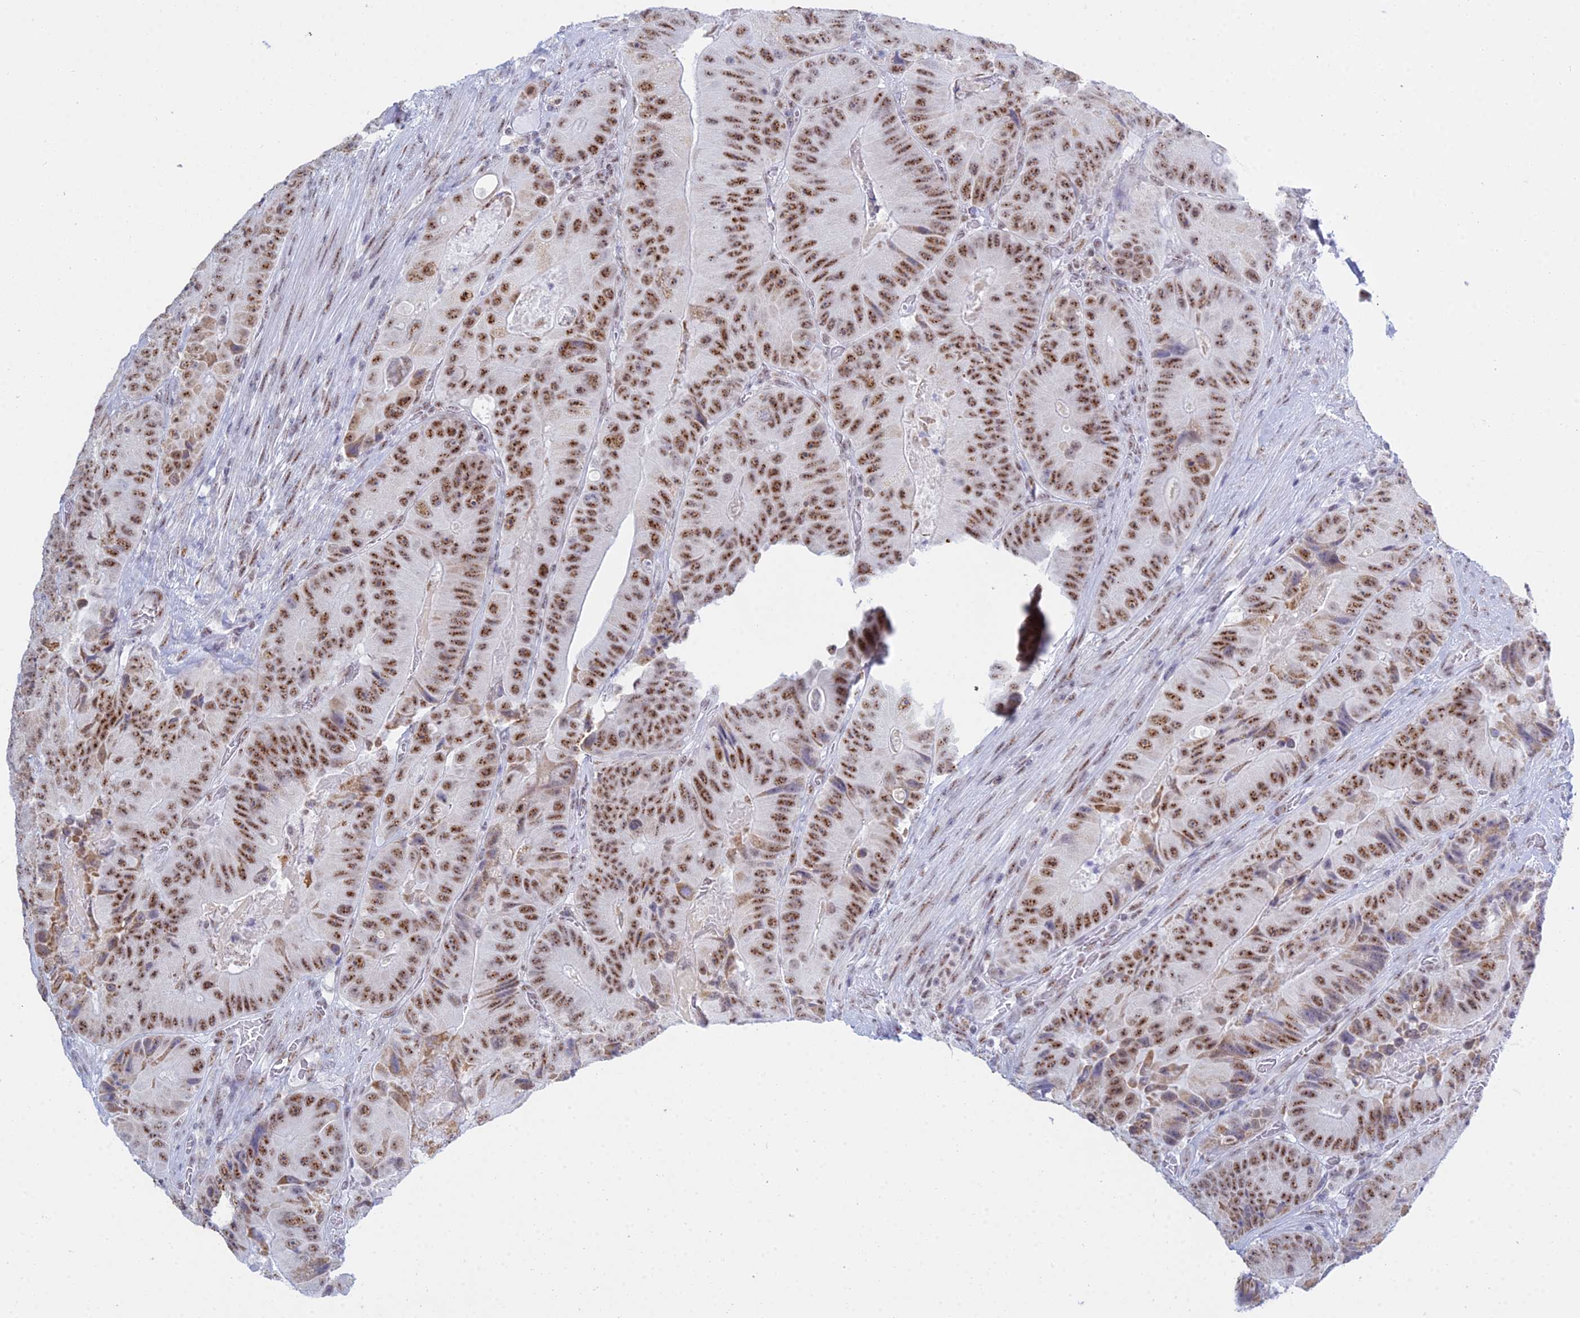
{"staining": {"intensity": "strong", "quantity": ">75%", "location": "nuclear"}, "tissue": "colorectal cancer", "cell_type": "Tumor cells", "image_type": "cancer", "snomed": [{"axis": "morphology", "description": "Adenocarcinoma, NOS"}, {"axis": "topography", "description": "Colon"}], "caption": "IHC staining of colorectal adenocarcinoma, which displays high levels of strong nuclear expression in about >75% of tumor cells indicating strong nuclear protein expression. The staining was performed using DAB (3,3'-diaminobenzidine) (brown) for protein detection and nuclei were counterstained in hematoxylin (blue).", "gene": "KLF14", "patient": {"sex": "female", "age": 86}}